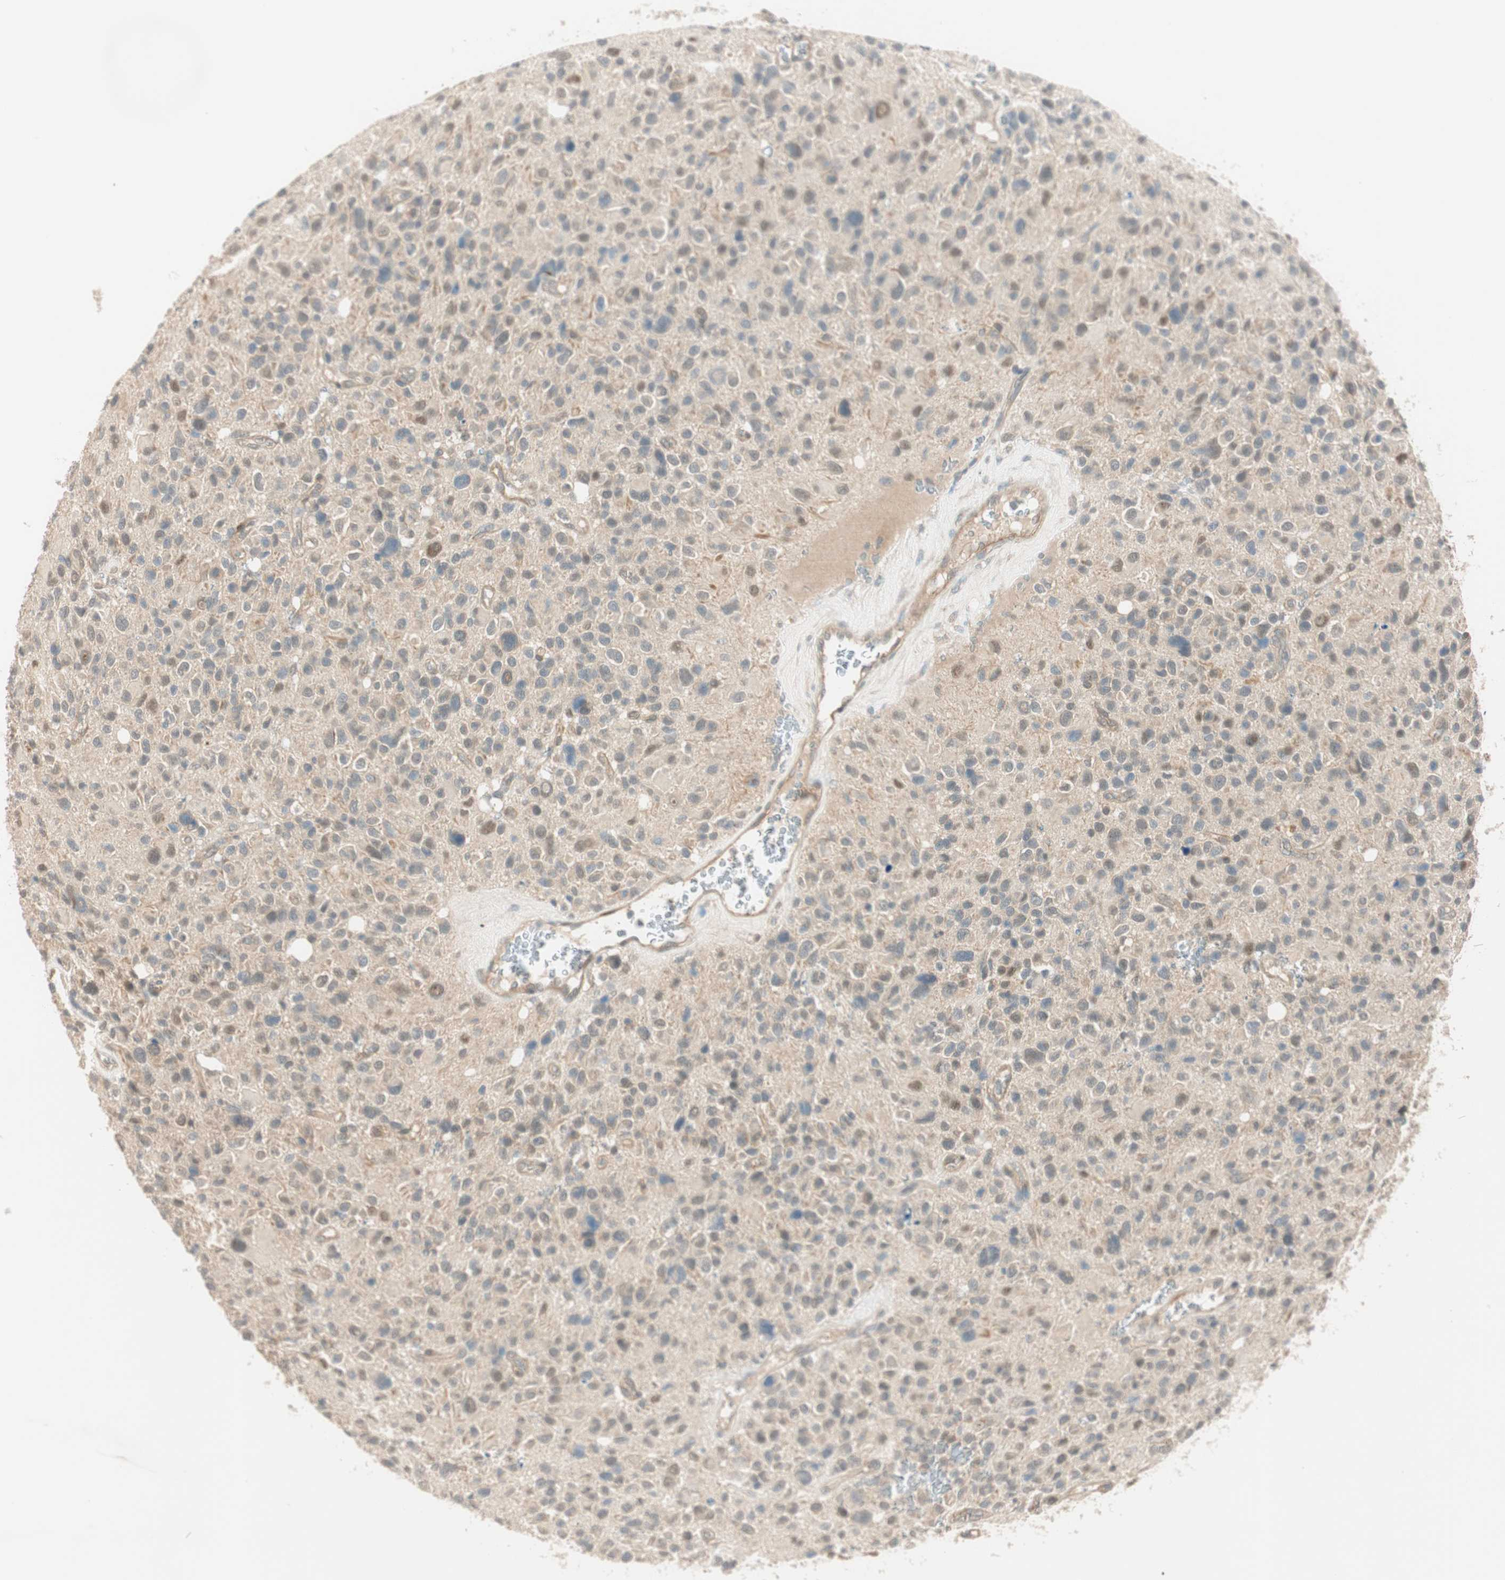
{"staining": {"intensity": "weak", "quantity": "25%-75%", "location": "cytoplasmic/membranous,nuclear"}, "tissue": "glioma", "cell_type": "Tumor cells", "image_type": "cancer", "snomed": [{"axis": "morphology", "description": "Glioma, malignant, High grade"}, {"axis": "topography", "description": "Brain"}], "caption": "The image reveals staining of malignant glioma (high-grade), revealing weak cytoplasmic/membranous and nuclear protein positivity (brown color) within tumor cells.", "gene": "PSMD8", "patient": {"sex": "male", "age": 48}}